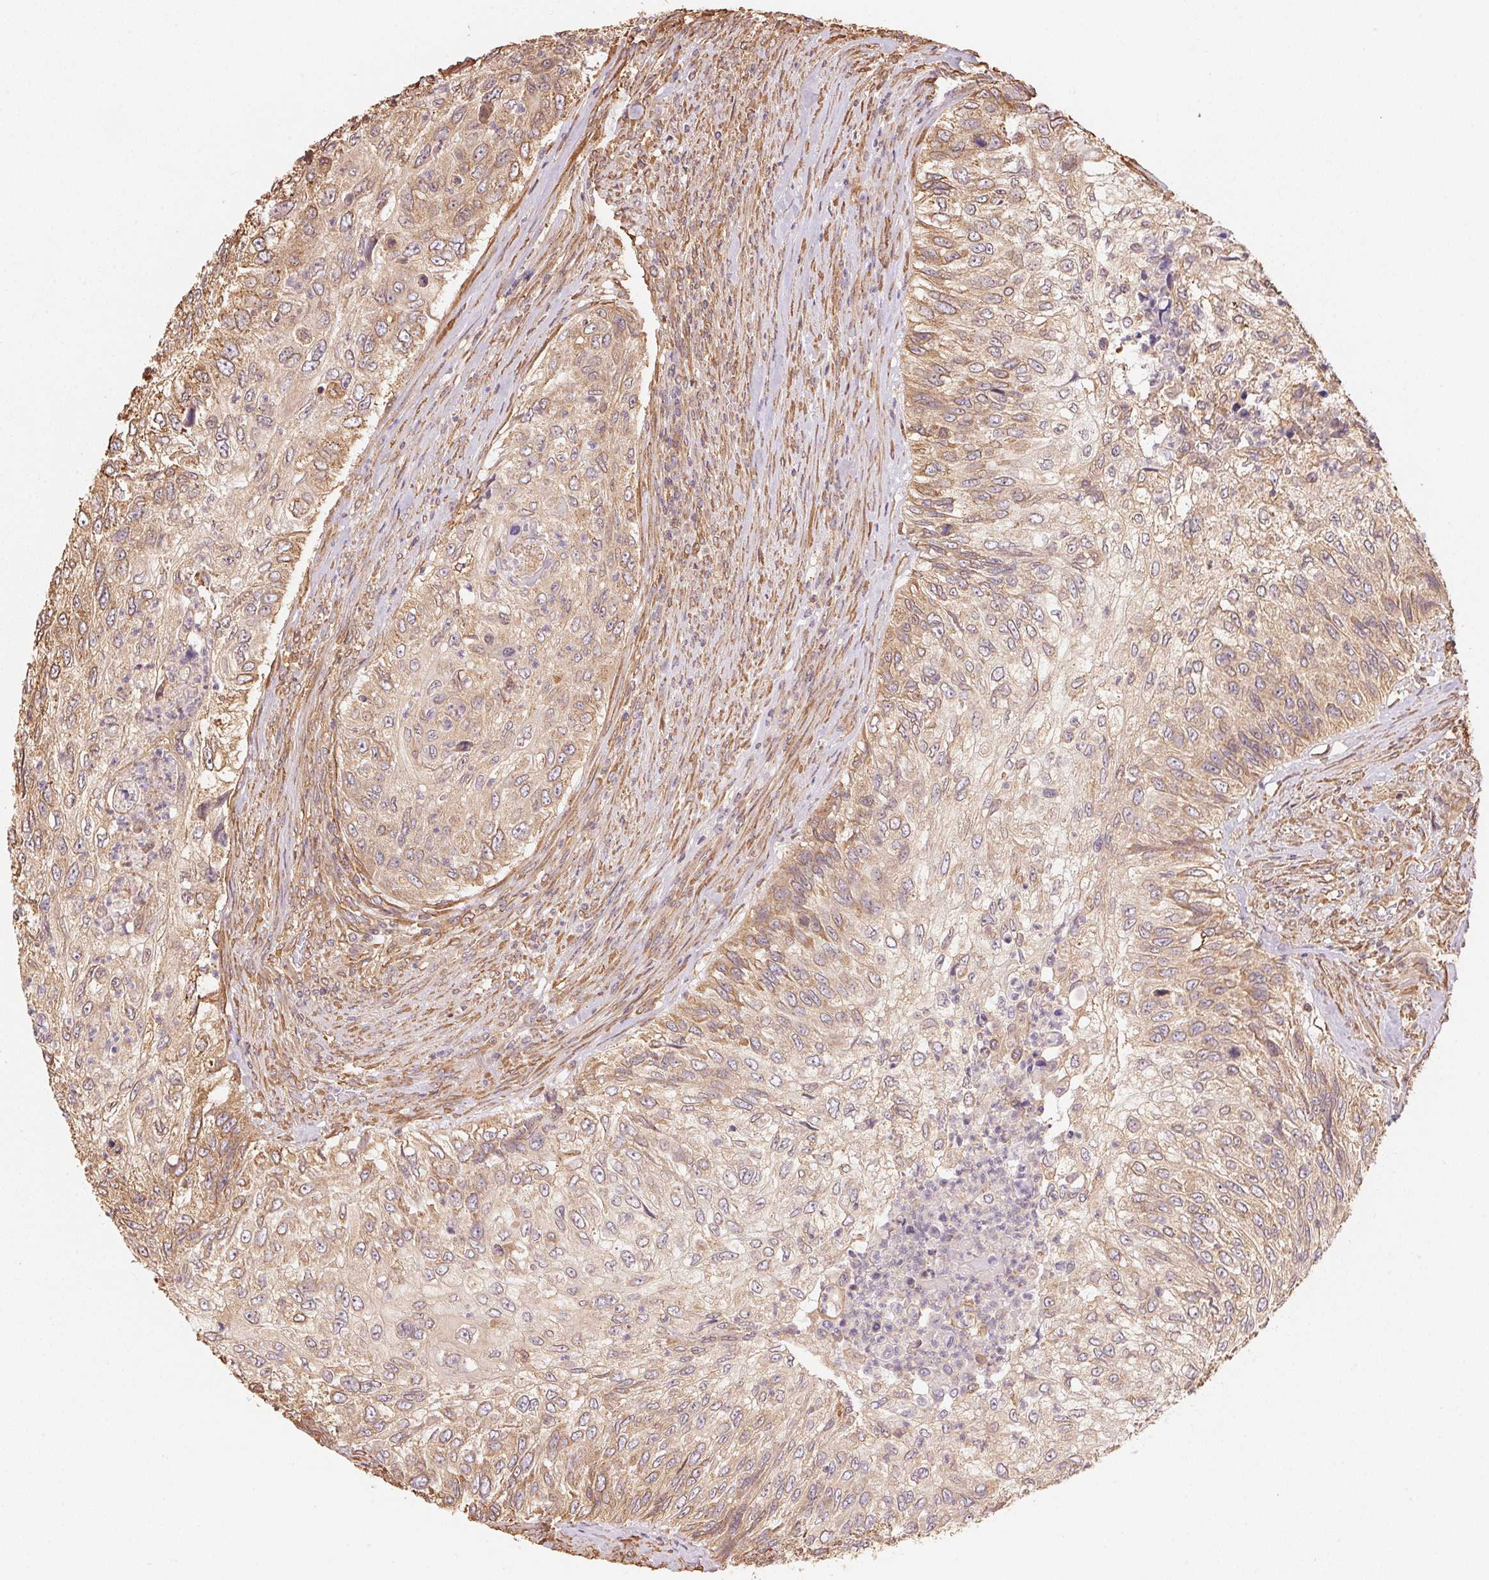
{"staining": {"intensity": "weak", "quantity": ">75%", "location": "cytoplasmic/membranous"}, "tissue": "urothelial cancer", "cell_type": "Tumor cells", "image_type": "cancer", "snomed": [{"axis": "morphology", "description": "Urothelial carcinoma, High grade"}, {"axis": "topography", "description": "Urinary bladder"}], "caption": "Human urothelial carcinoma (high-grade) stained with a protein marker shows weak staining in tumor cells.", "gene": "C6orf163", "patient": {"sex": "female", "age": 60}}